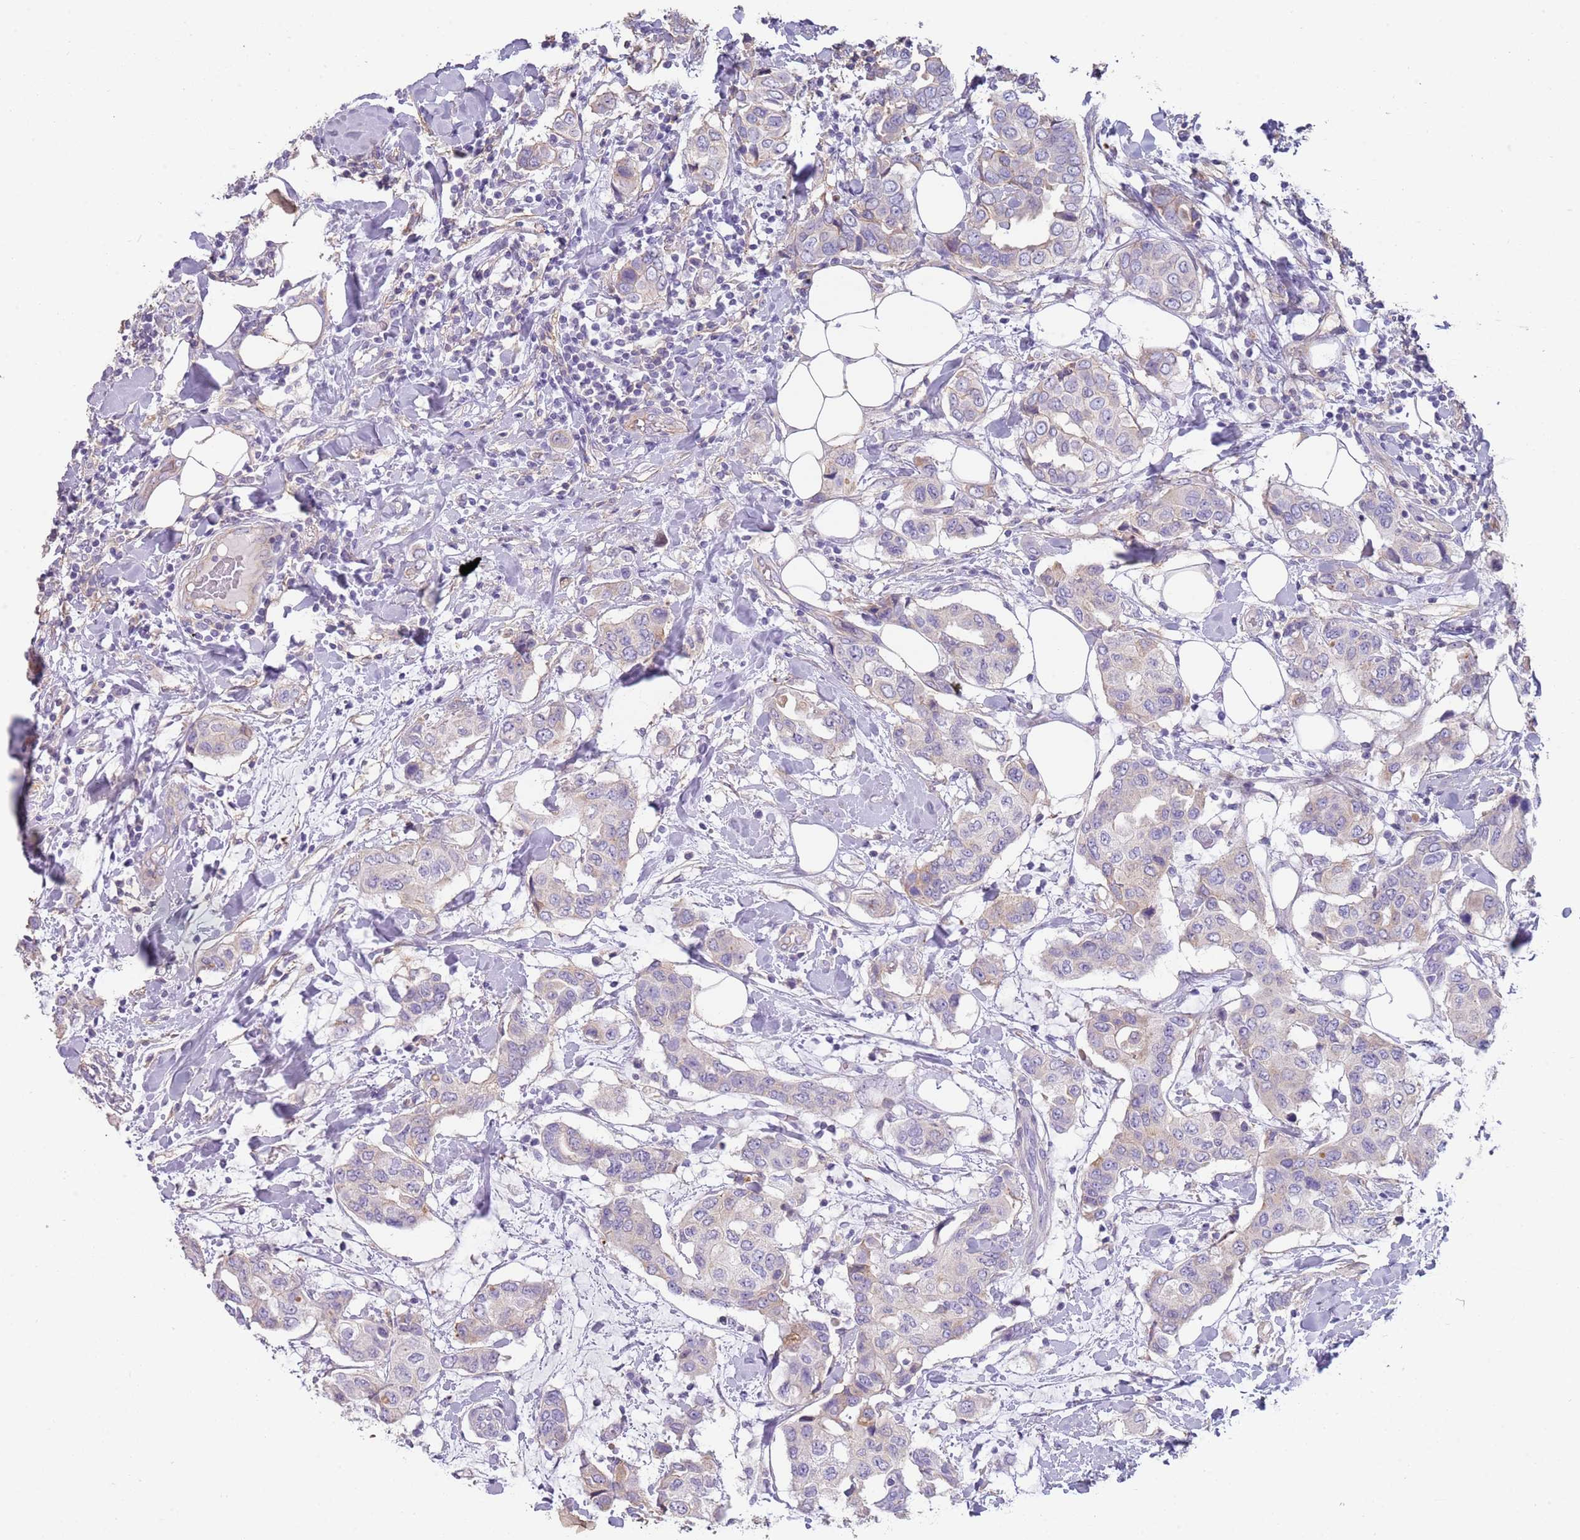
{"staining": {"intensity": "negative", "quantity": "none", "location": "none"}, "tissue": "breast cancer", "cell_type": "Tumor cells", "image_type": "cancer", "snomed": [{"axis": "morphology", "description": "Lobular carcinoma"}, {"axis": "topography", "description": "Breast"}], "caption": "DAB (3,3'-diaminobenzidine) immunohistochemical staining of breast lobular carcinoma reveals no significant positivity in tumor cells.", "gene": "NBPF3", "patient": {"sex": "female", "age": 51}}